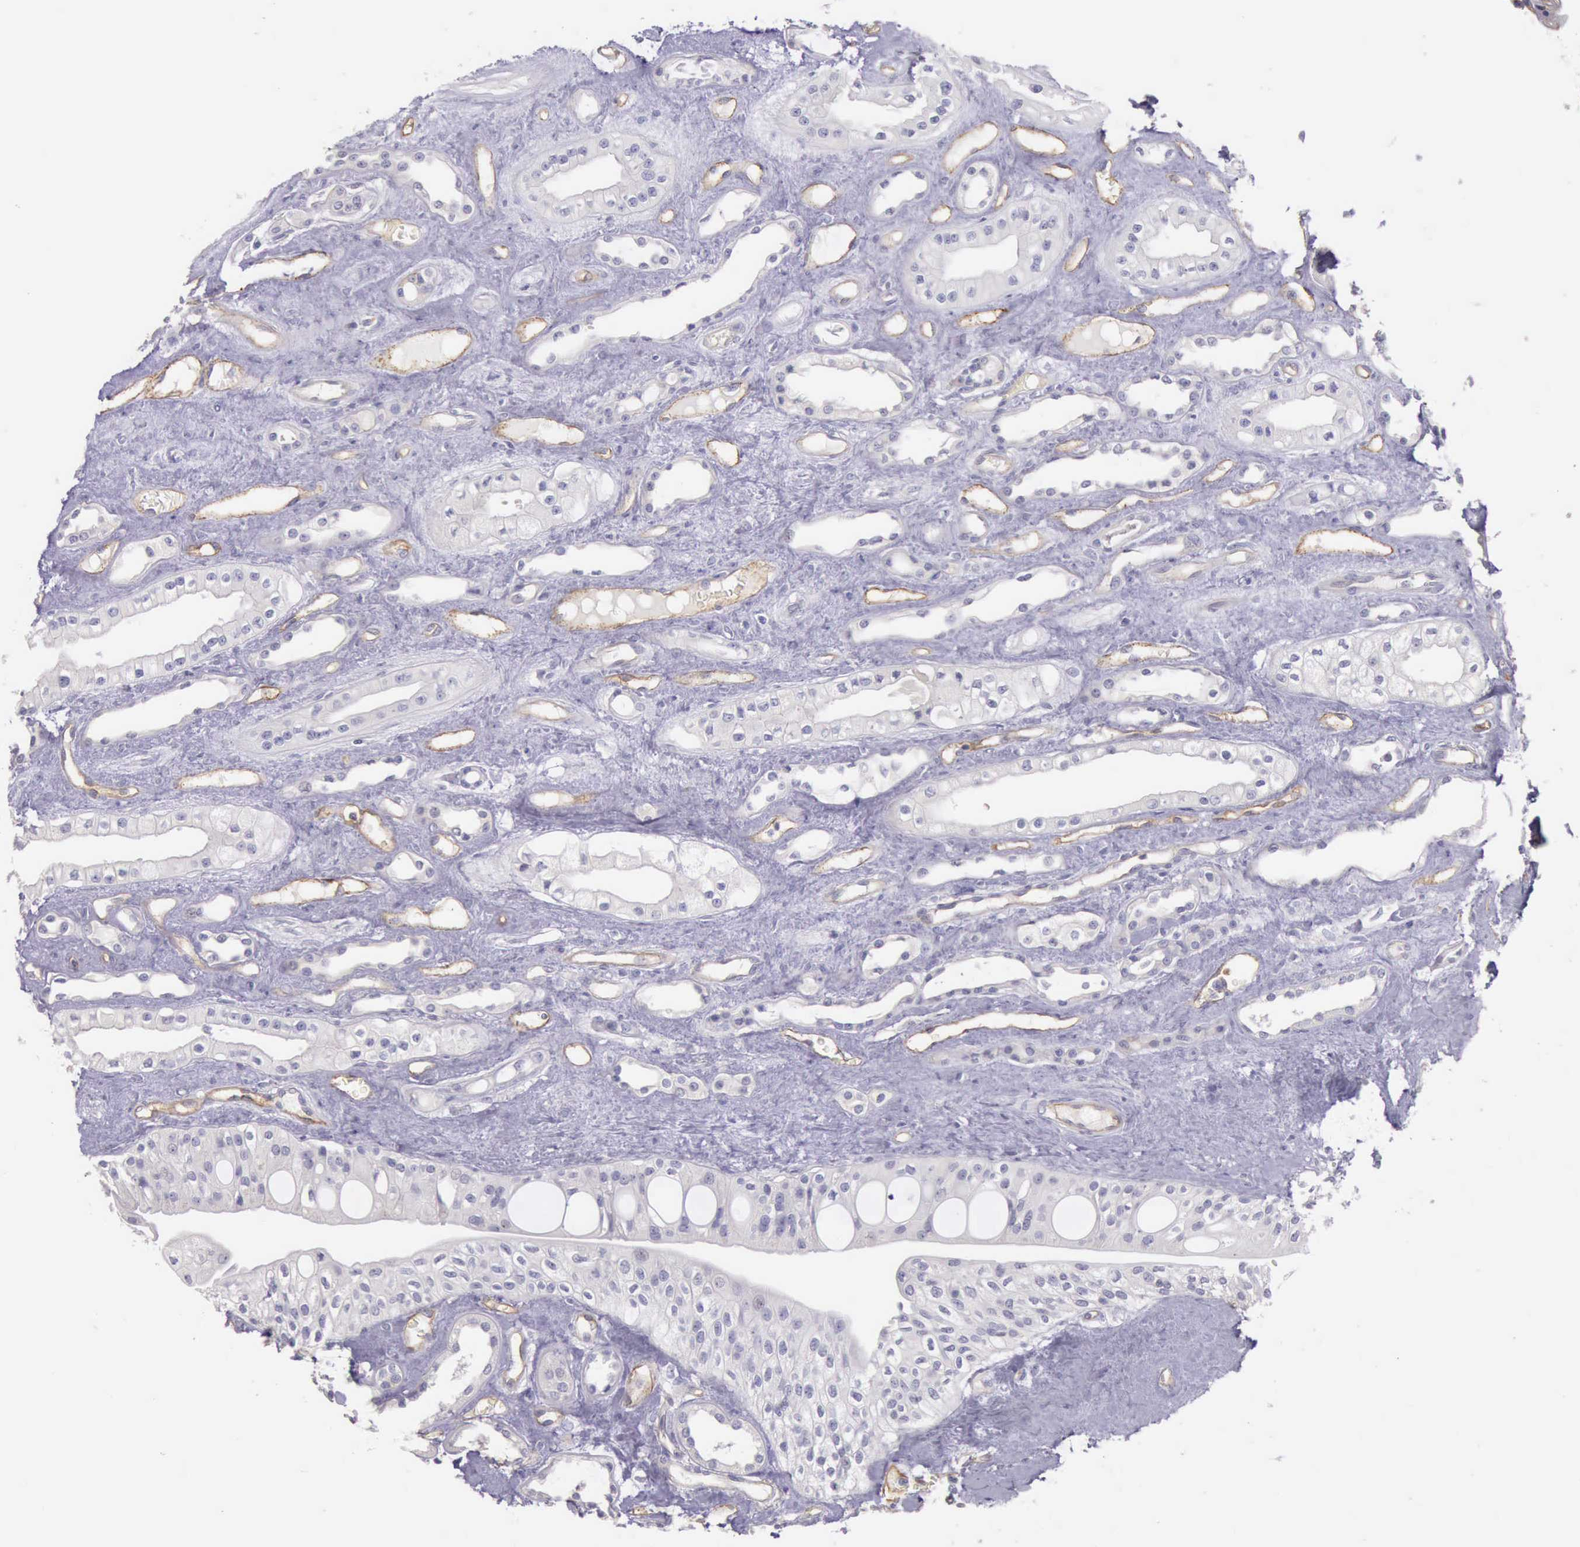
{"staining": {"intensity": "negative", "quantity": "none", "location": "none"}, "tissue": "urinary bladder", "cell_type": "Urothelial cells", "image_type": "normal", "snomed": [{"axis": "morphology", "description": "Normal tissue, NOS"}, {"axis": "topography", "description": "Kidney"}, {"axis": "topography", "description": "Urinary bladder"}], "caption": "The IHC micrograph has no significant staining in urothelial cells of urinary bladder.", "gene": "TCEANC", "patient": {"sex": "male", "age": 67}}